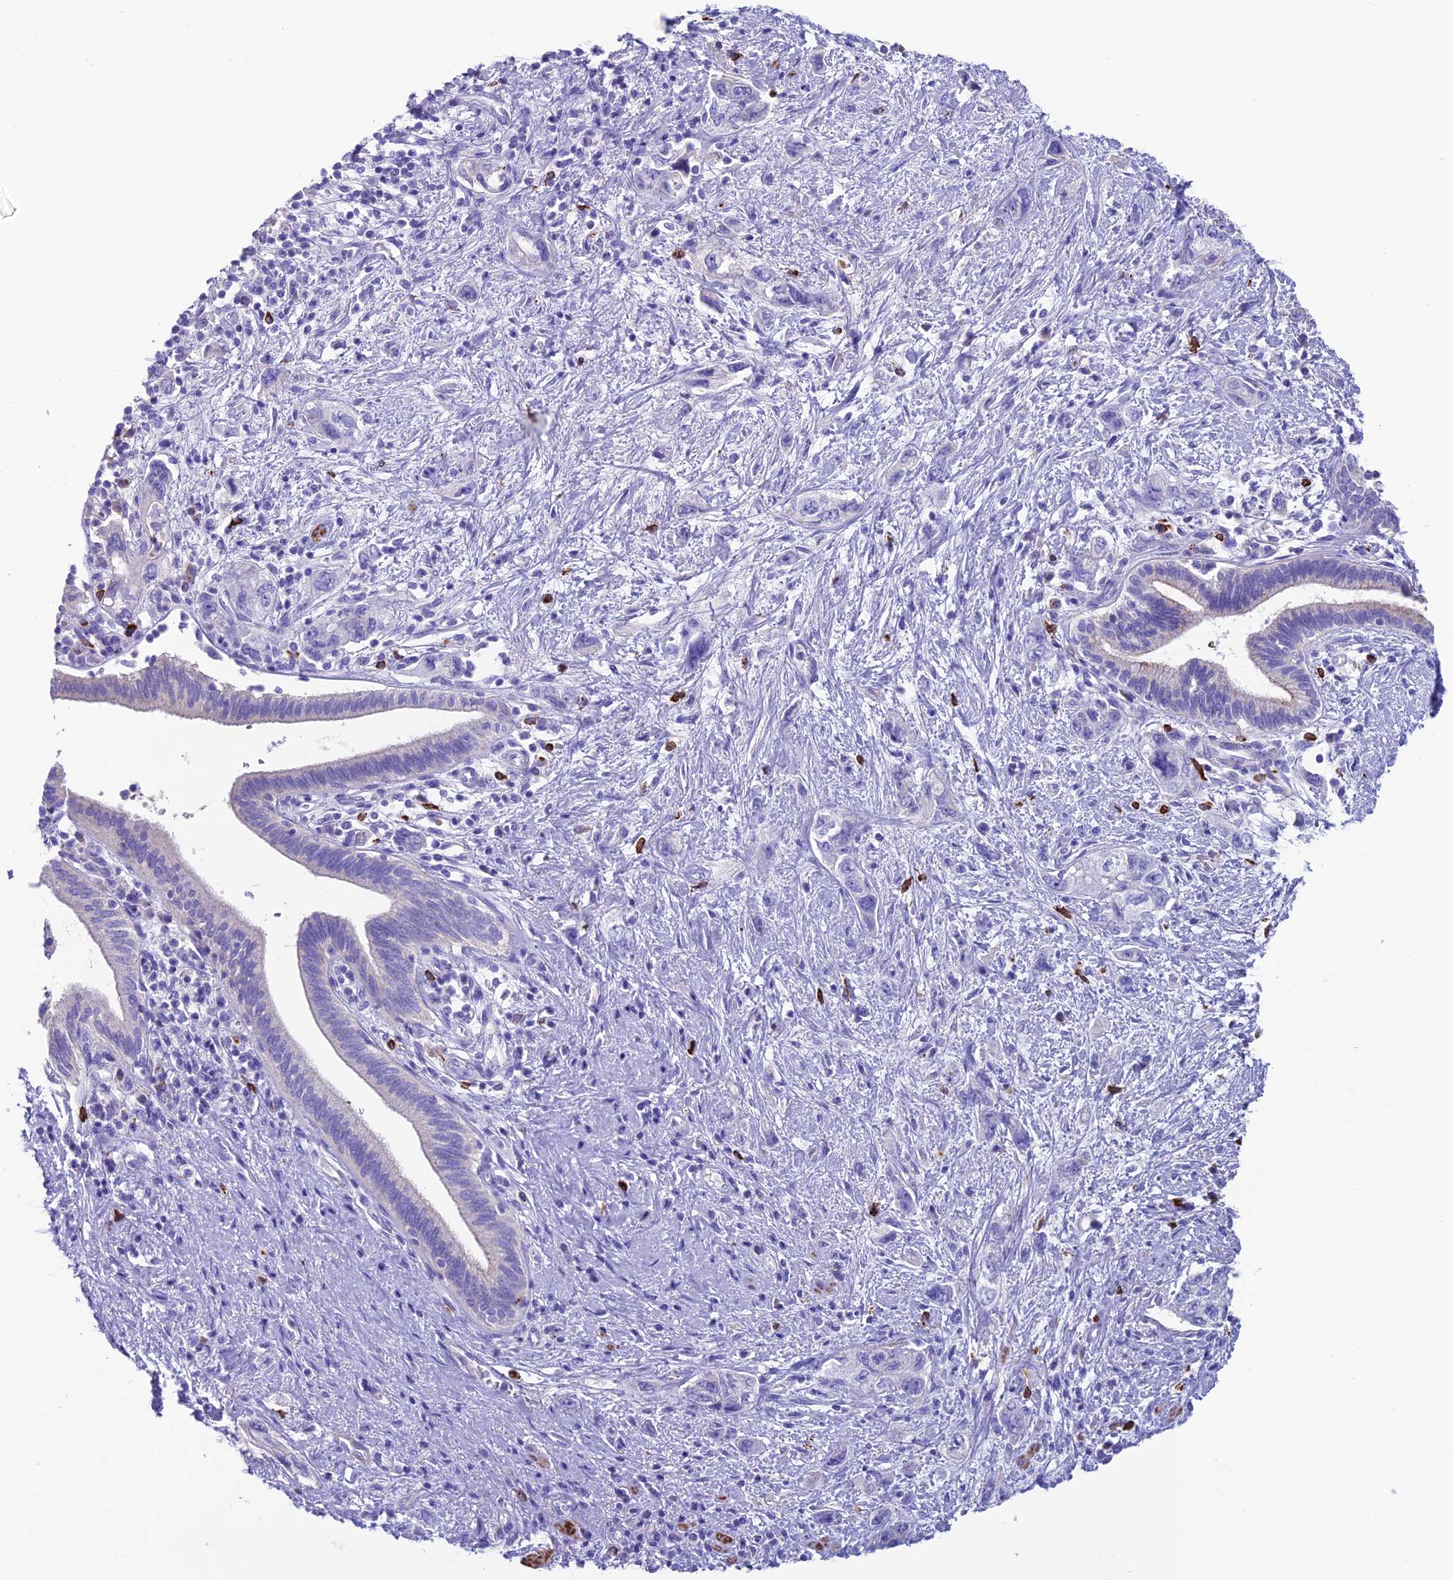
{"staining": {"intensity": "negative", "quantity": "none", "location": "none"}, "tissue": "pancreatic cancer", "cell_type": "Tumor cells", "image_type": "cancer", "snomed": [{"axis": "morphology", "description": "Adenocarcinoma, NOS"}, {"axis": "topography", "description": "Pancreas"}], "caption": "Micrograph shows no significant protein expression in tumor cells of pancreatic cancer (adenocarcinoma).", "gene": "GNG11", "patient": {"sex": "female", "age": 73}}